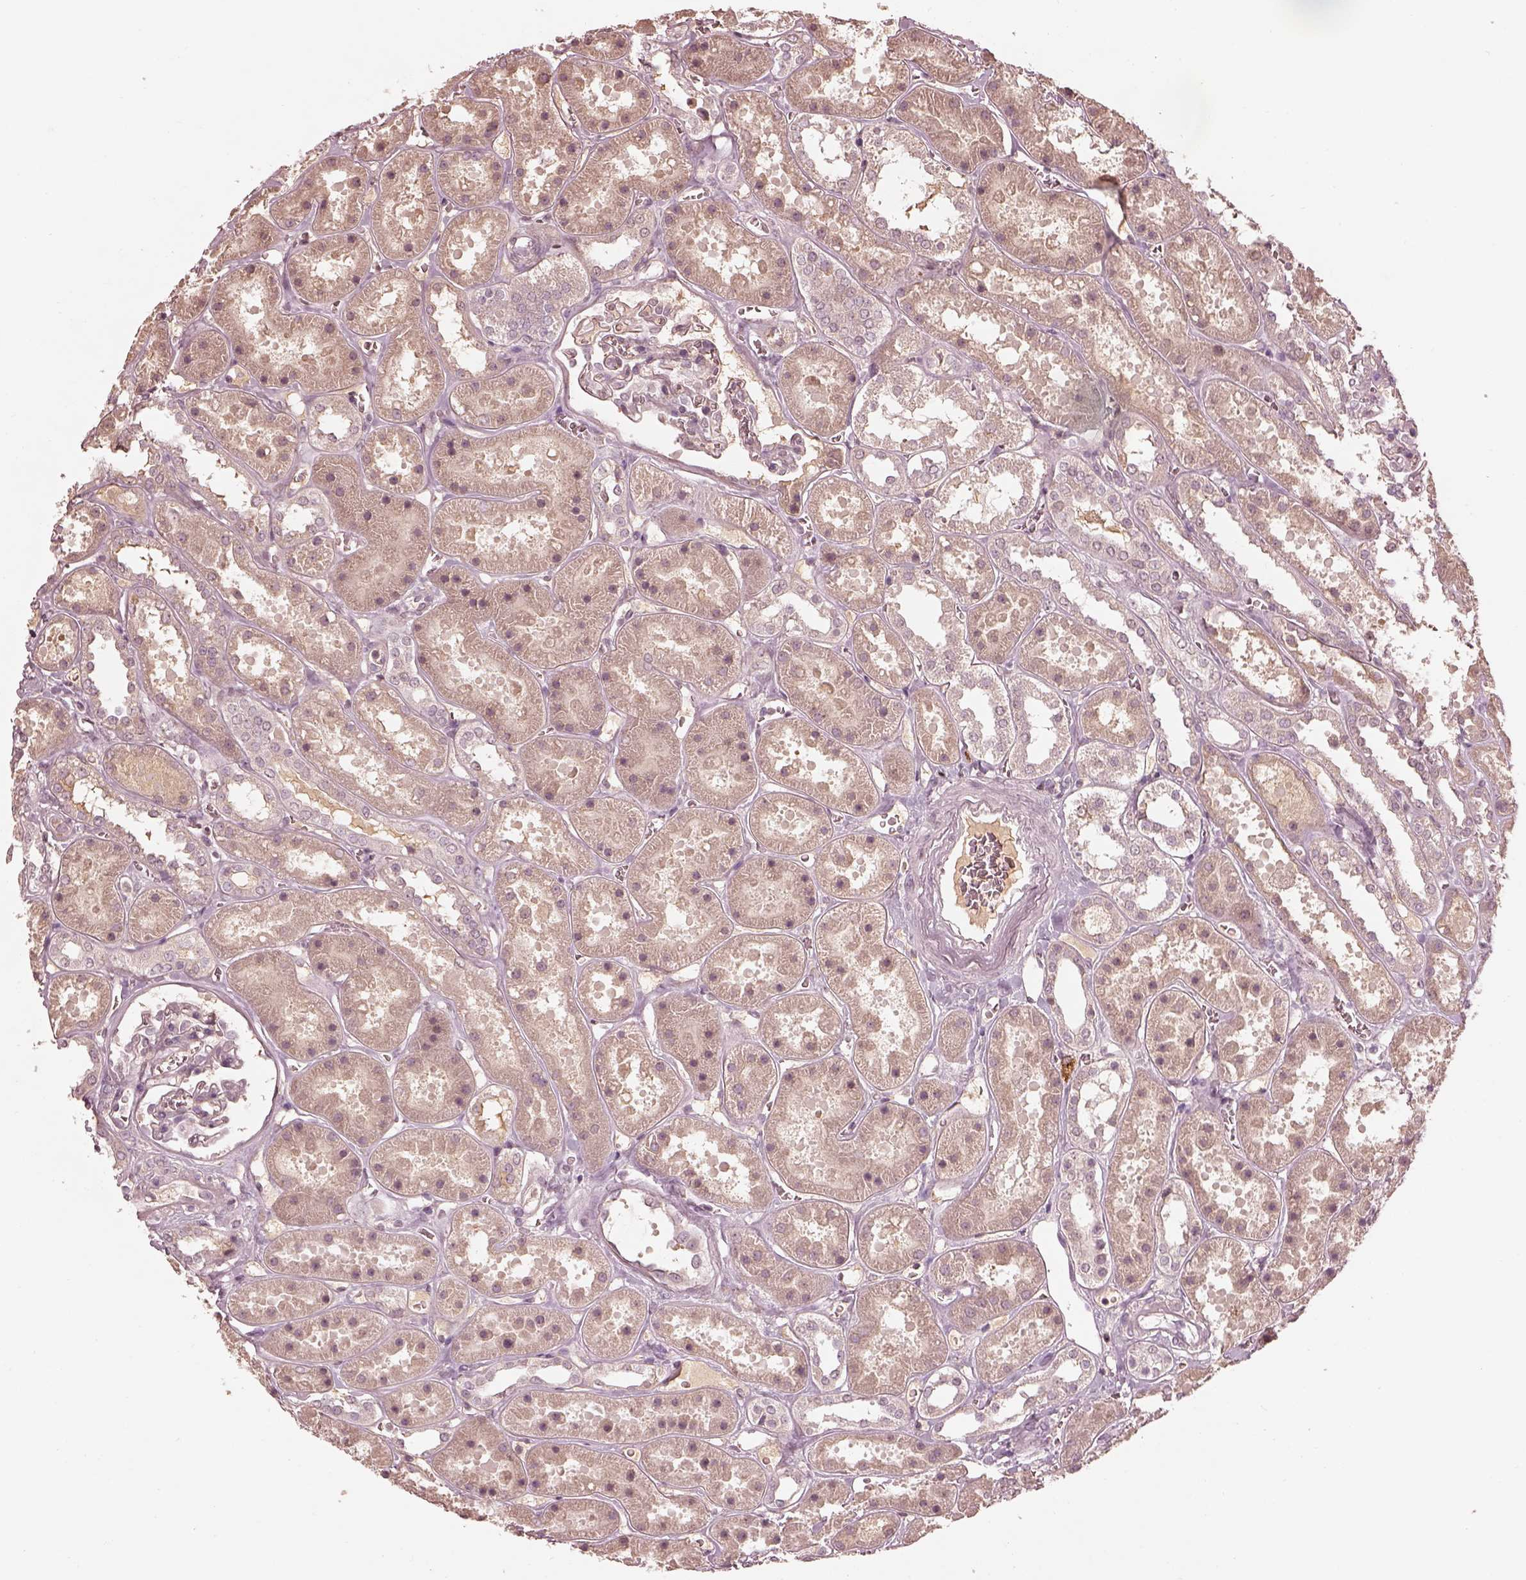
{"staining": {"intensity": "negative", "quantity": "none", "location": "none"}, "tissue": "kidney", "cell_type": "Cells in glomeruli", "image_type": "normal", "snomed": [{"axis": "morphology", "description": "Normal tissue, NOS"}, {"axis": "topography", "description": "Kidney"}], "caption": "A high-resolution histopathology image shows immunohistochemistry staining of unremarkable kidney, which exhibits no significant expression in cells in glomeruli.", "gene": "CALR3", "patient": {"sex": "female", "age": 41}}